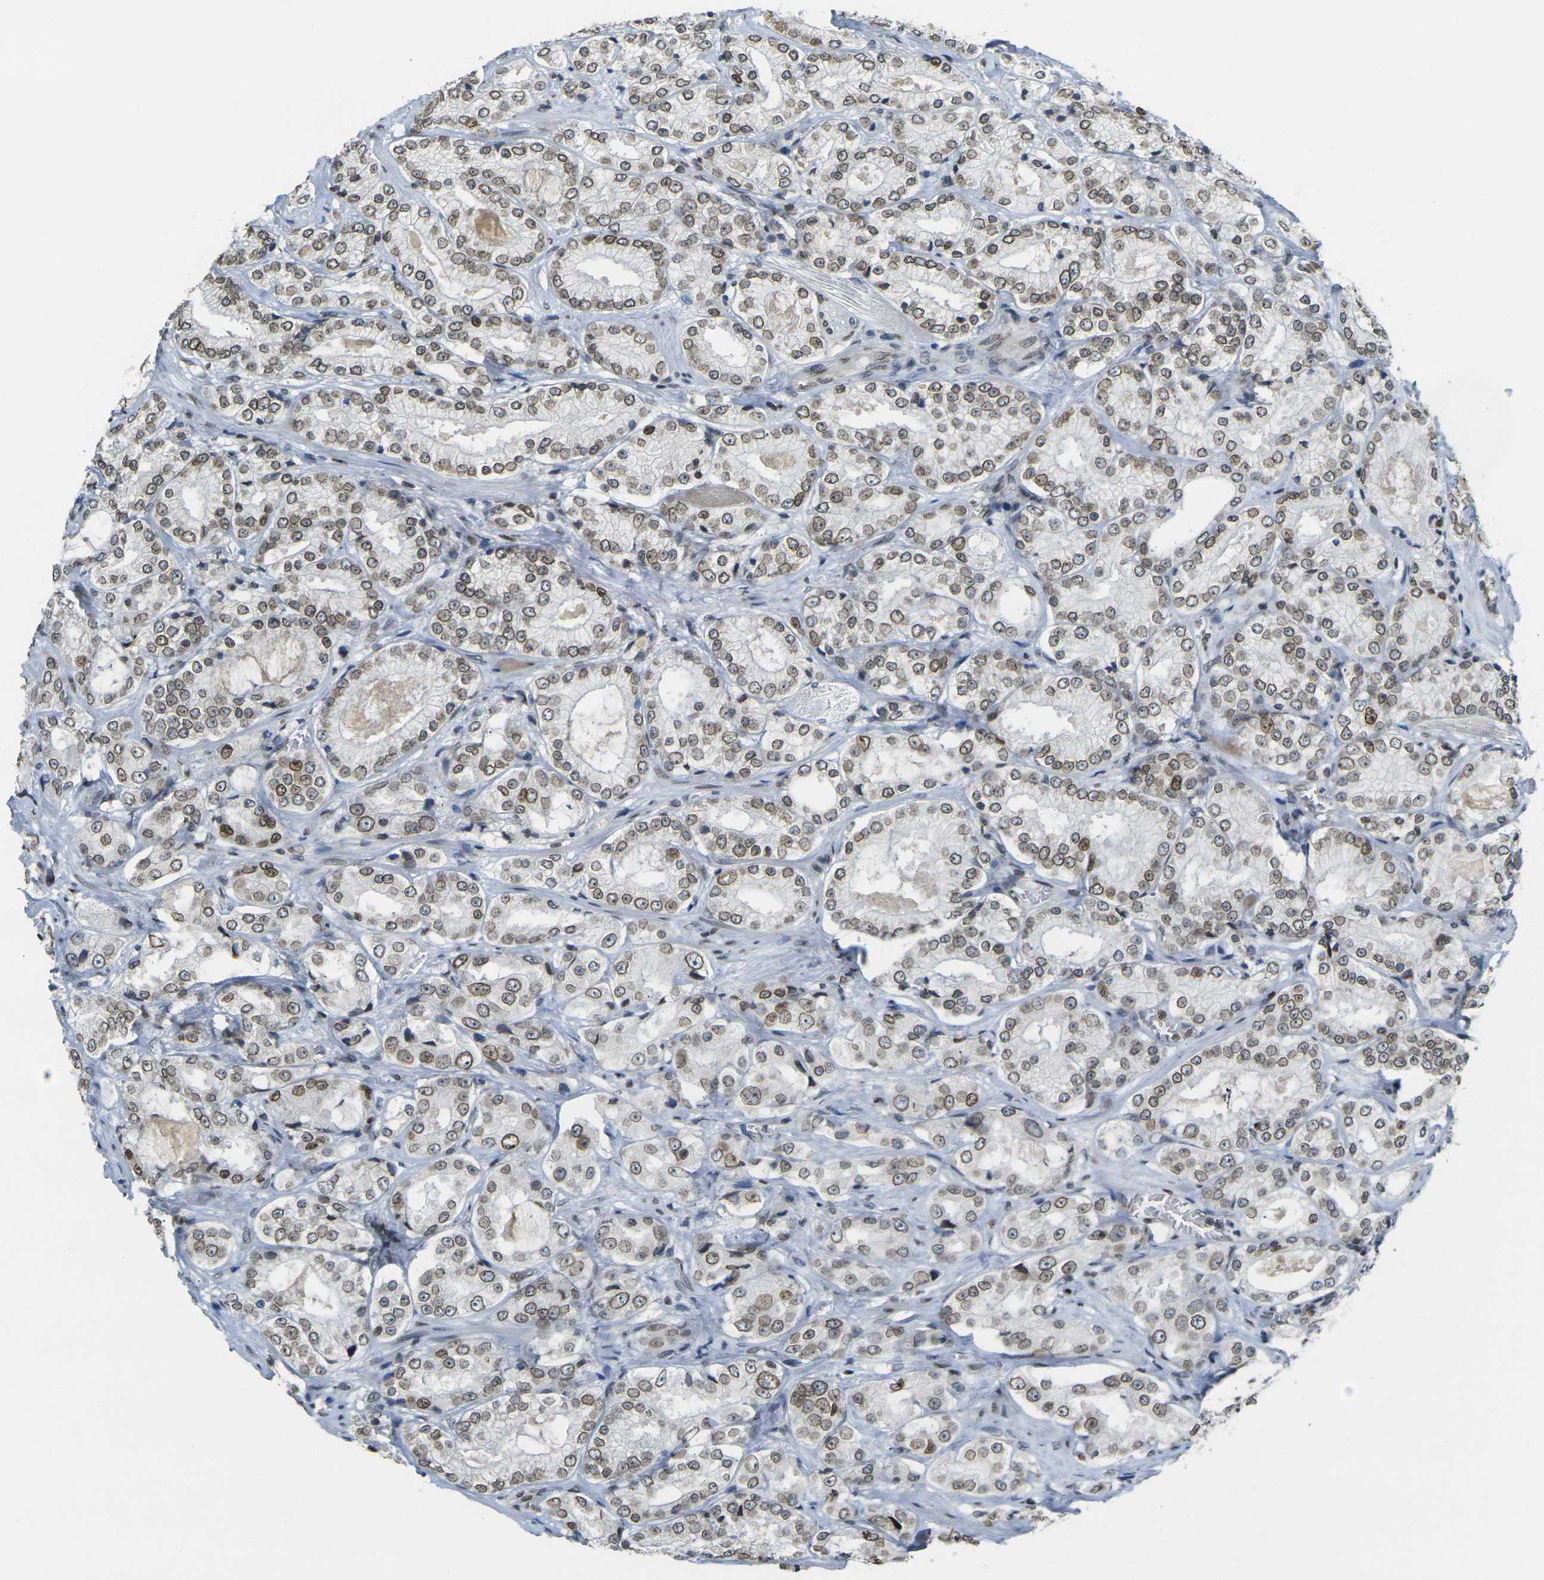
{"staining": {"intensity": "moderate", "quantity": ">75%", "location": "cytoplasmic/membranous,nuclear"}, "tissue": "prostate cancer", "cell_type": "Tumor cells", "image_type": "cancer", "snomed": [{"axis": "morphology", "description": "Adenocarcinoma, High grade"}, {"axis": "topography", "description": "Prostate"}], "caption": "IHC of human prostate cancer exhibits medium levels of moderate cytoplasmic/membranous and nuclear expression in about >75% of tumor cells.", "gene": "BRDT", "patient": {"sex": "male", "age": 73}}